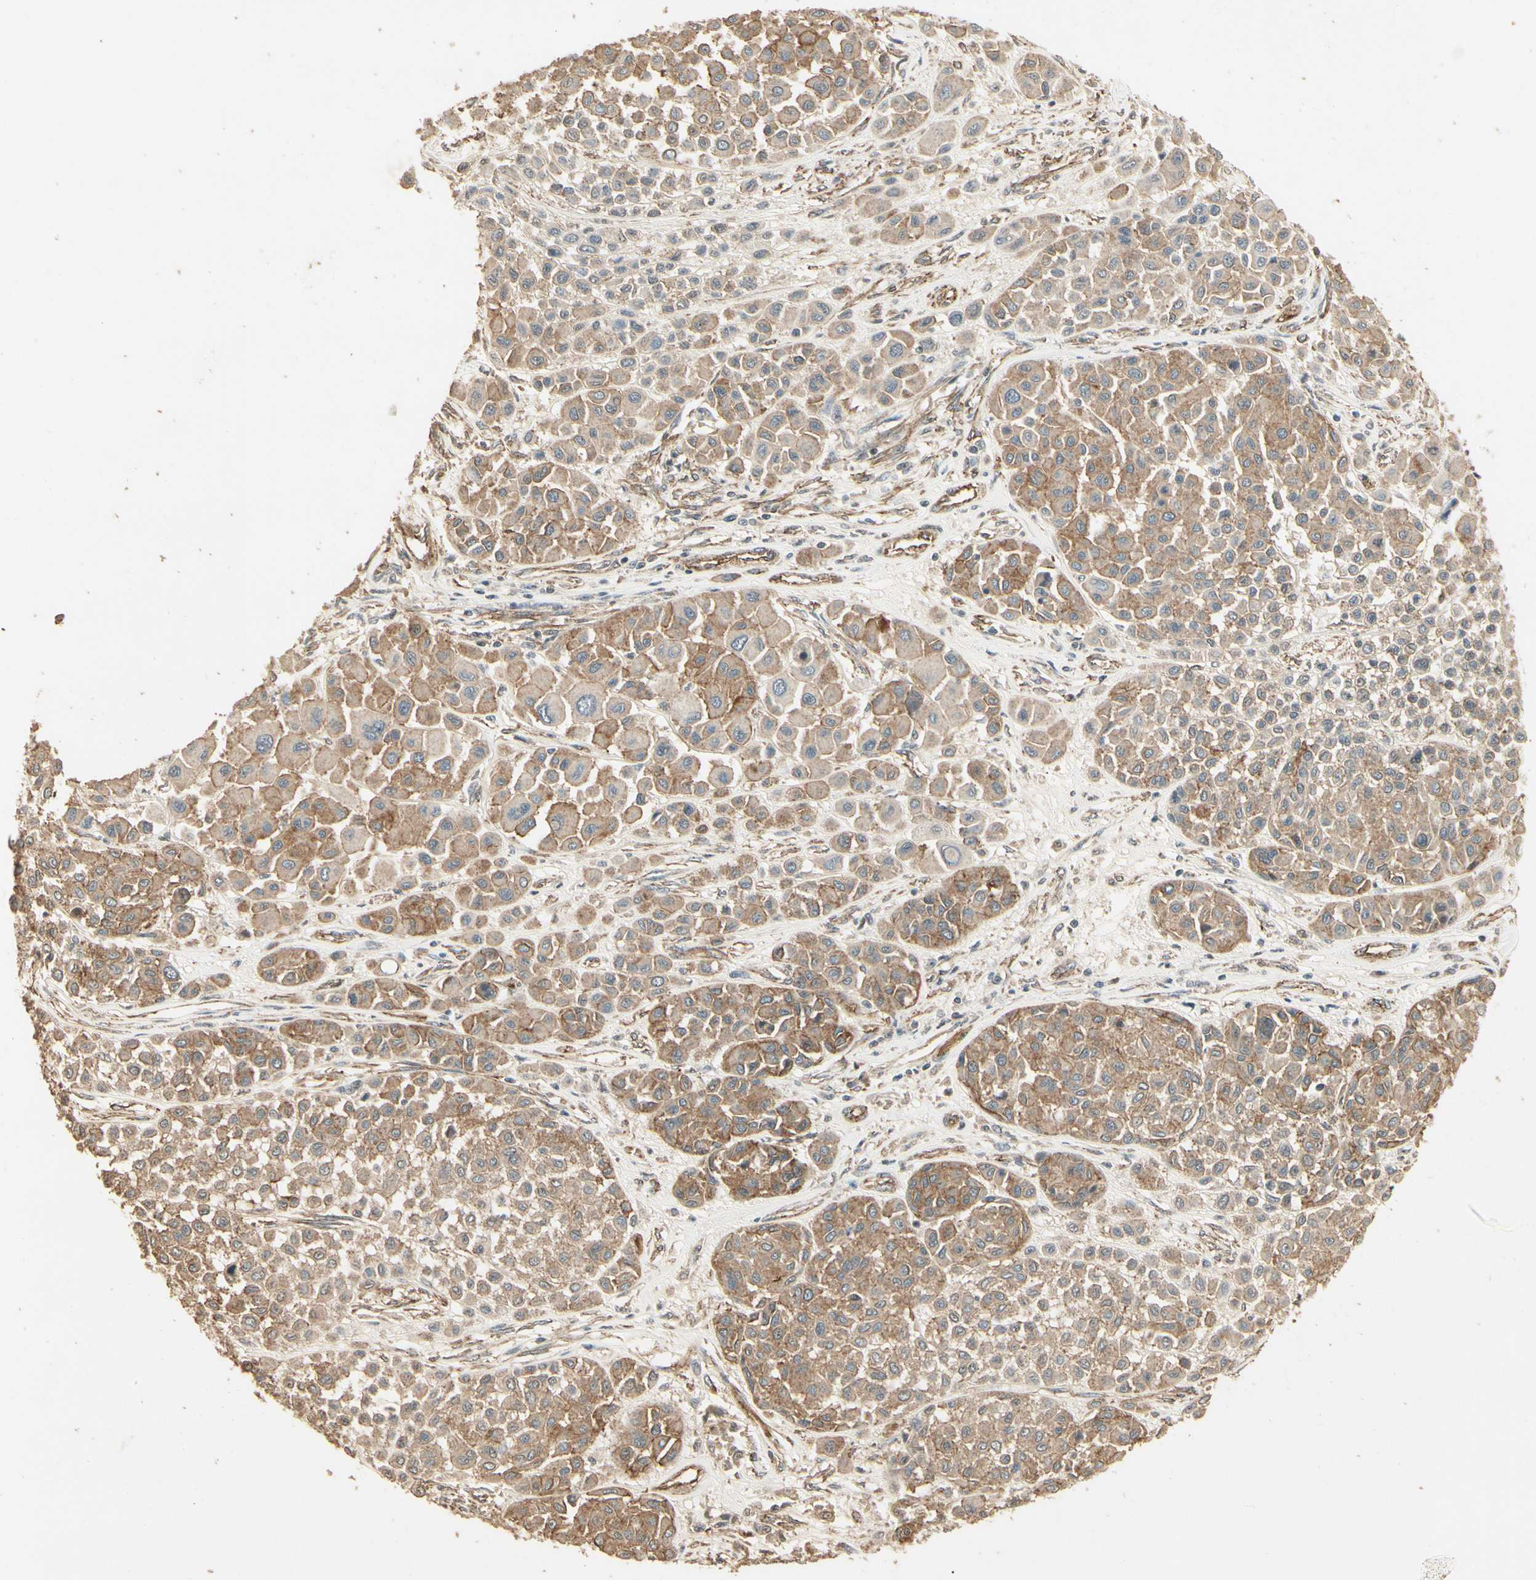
{"staining": {"intensity": "moderate", "quantity": "25%-75%", "location": "cytoplasmic/membranous"}, "tissue": "melanoma", "cell_type": "Tumor cells", "image_type": "cancer", "snomed": [{"axis": "morphology", "description": "Malignant melanoma, Metastatic site"}, {"axis": "topography", "description": "Soft tissue"}], "caption": "Immunohistochemical staining of human malignant melanoma (metastatic site) displays medium levels of moderate cytoplasmic/membranous expression in about 25%-75% of tumor cells.", "gene": "RNF180", "patient": {"sex": "male", "age": 41}}